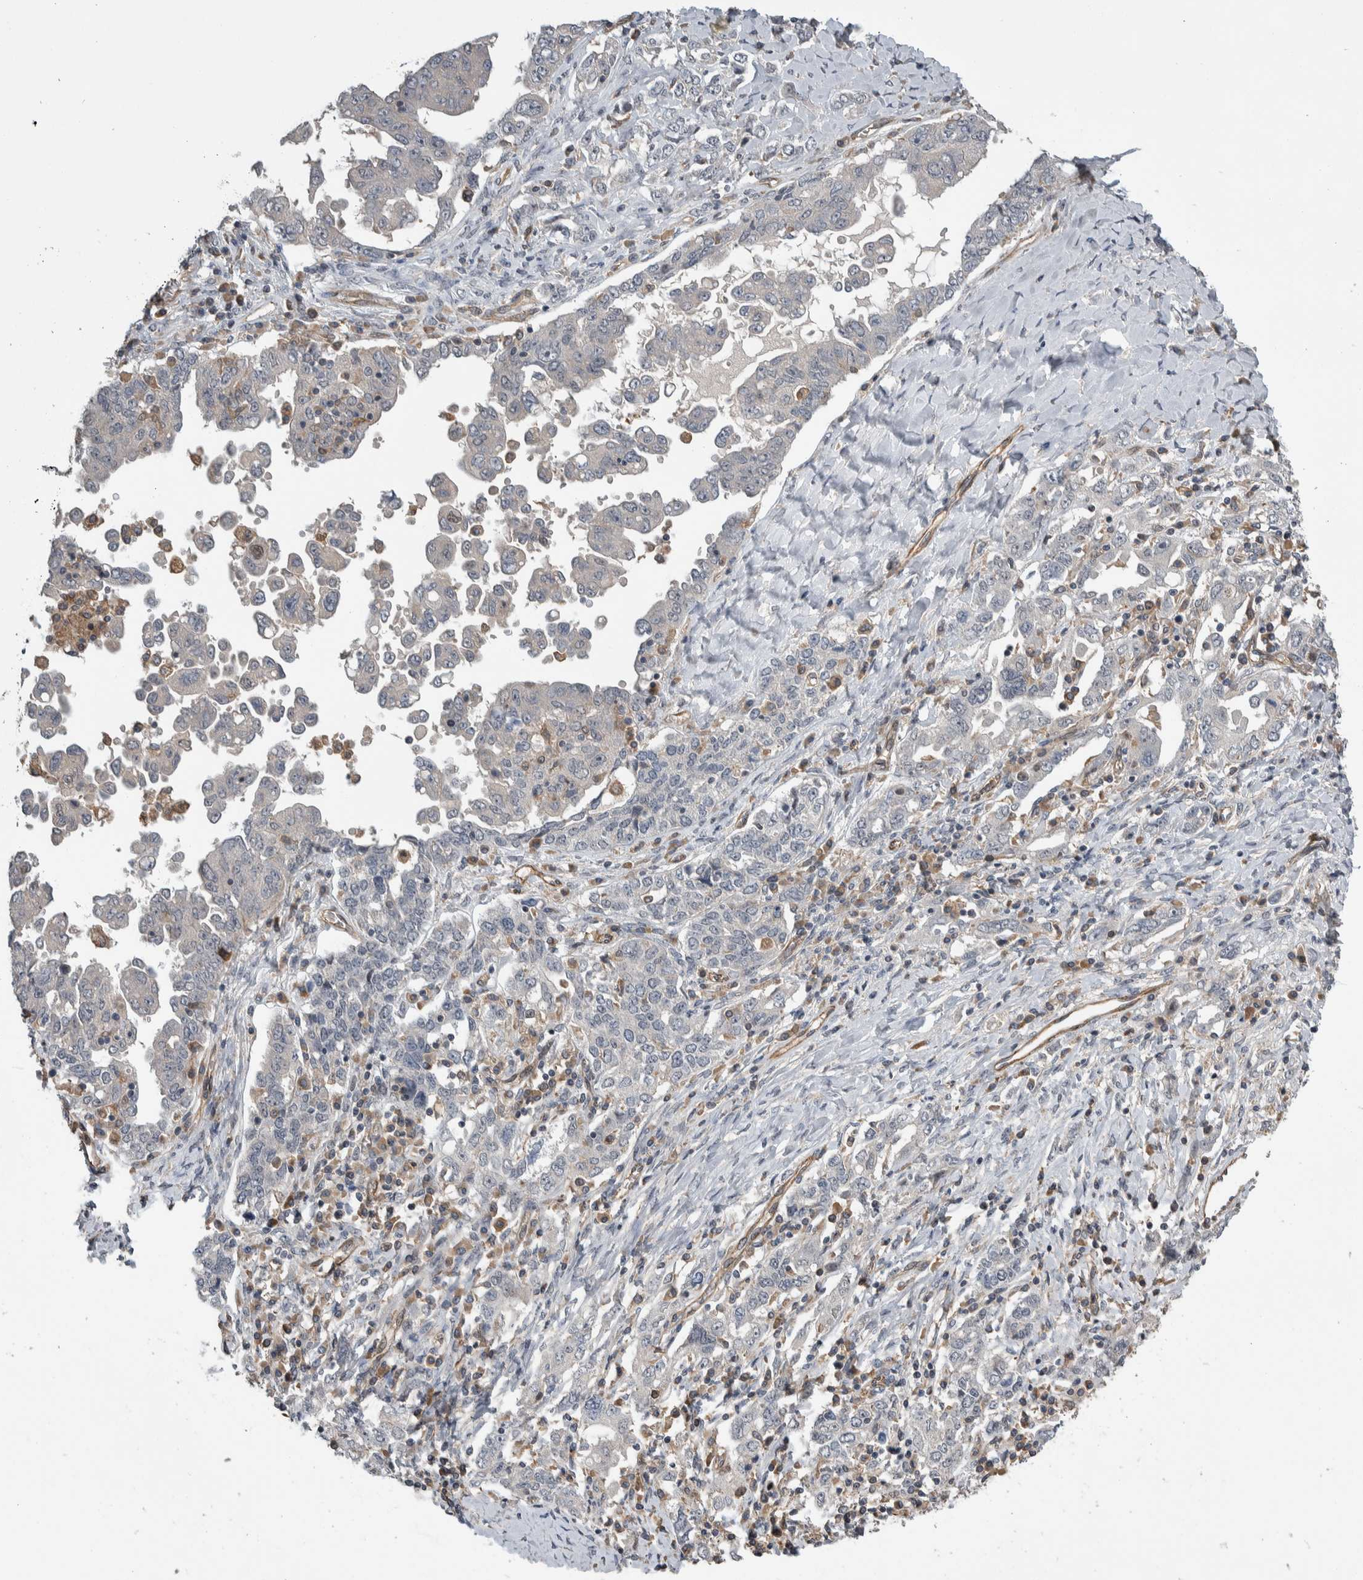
{"staining": {"intensity": "negative", "quantity": "none", "location": "none"}, "tissue": "ovarian cancer", "cell_type": "Tumor cells", "image_type": "cancer", "snomed": [{"axis": "morphology", "description": "Carcinoma, endometroid"}, {"axis": "topography", "description": "Ovary"}], "caption": "An immunohistochemistry (IHC) photomicrograph of endometroid carcinoma (ovarian) is shown. There is no staining in tumor cells of endometroid carcinoma (ovarian).", "gene": "PRDM4", "patient": {"sex": "female", "age": 62}}